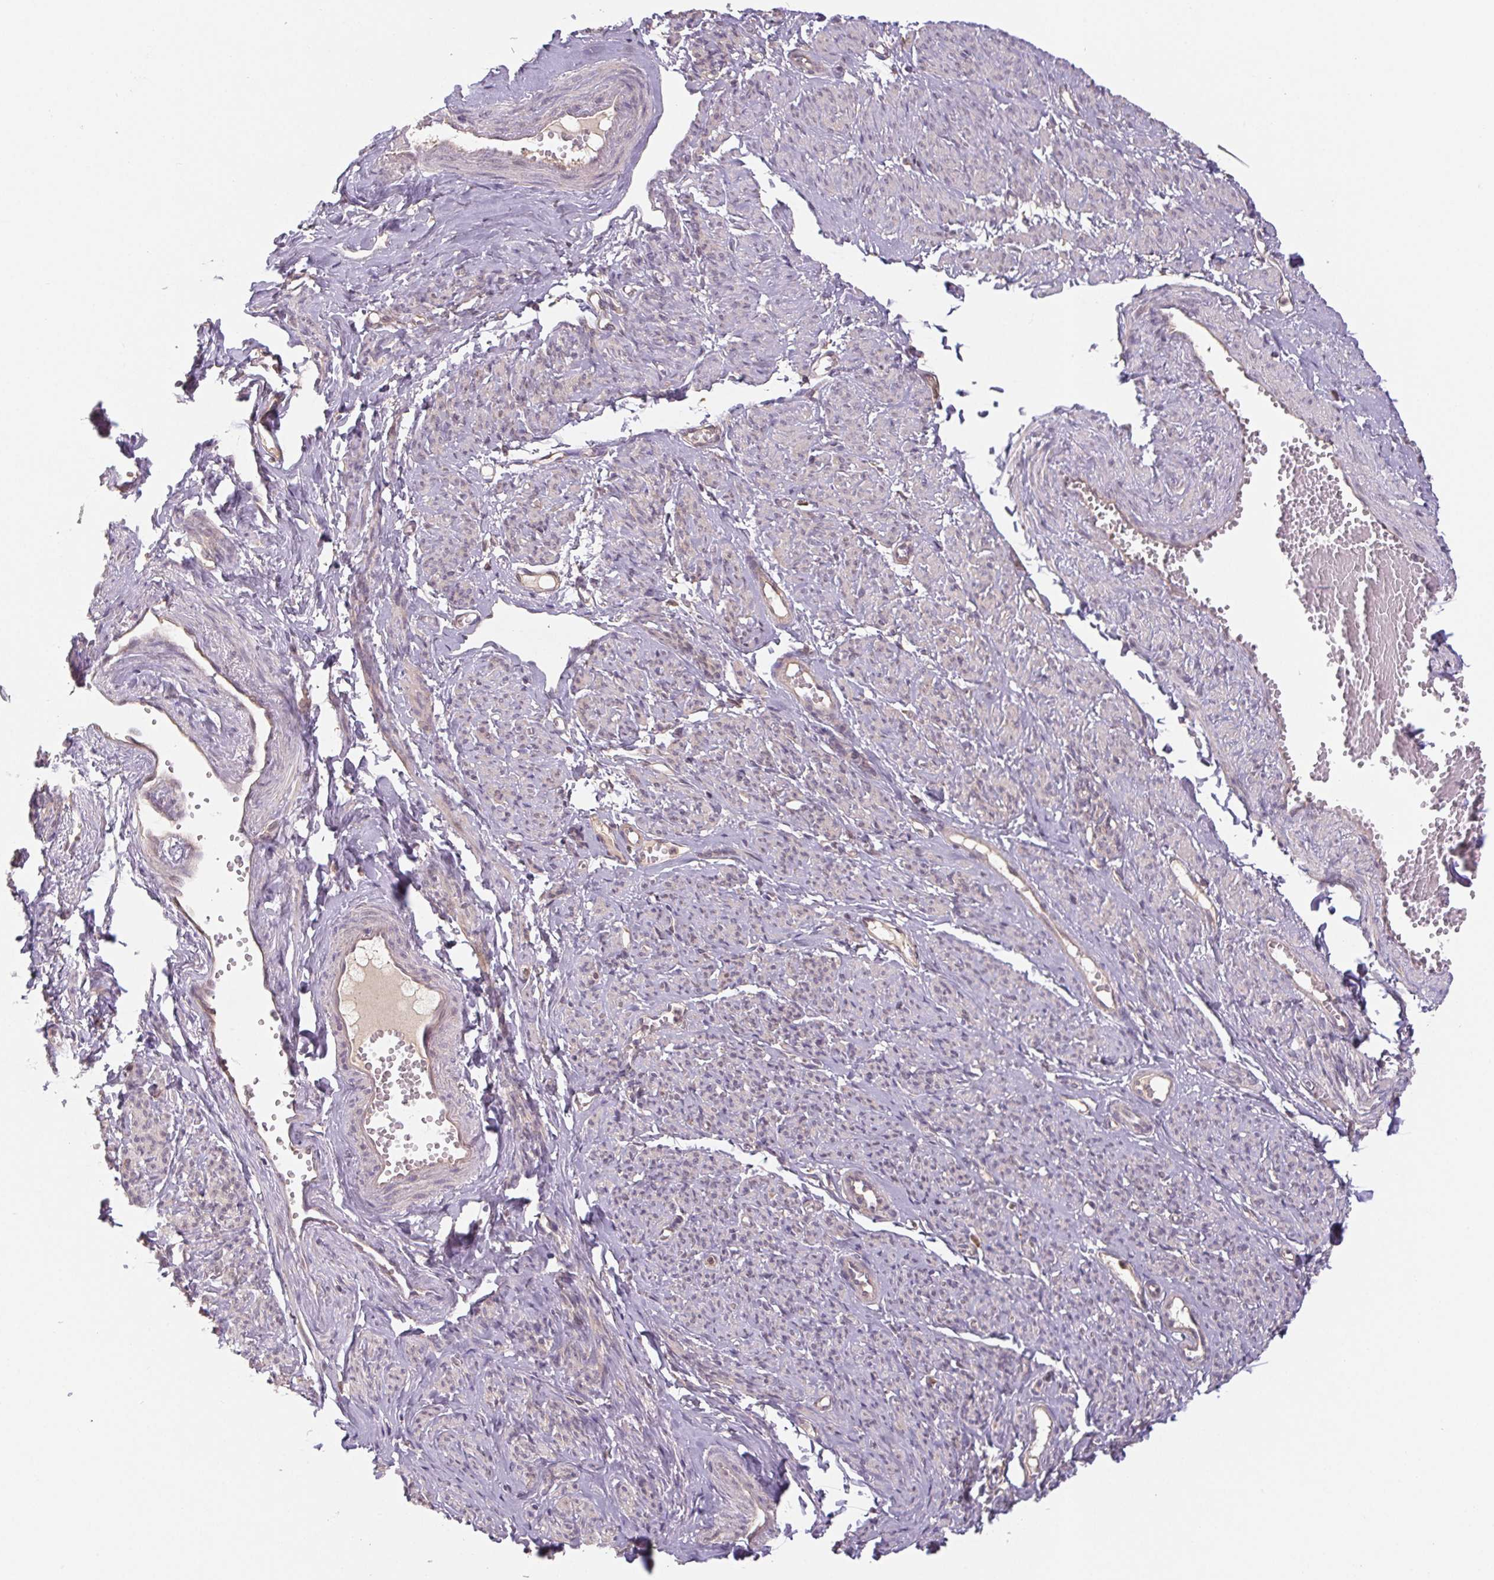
{"staining": {"intensity": "weak", "quantity": "25%-75%", "location": "cytoplasmic/membranous"}, "tissue": "smooth muscle", "cell_type": "Smooth muscle cells", "image_type": "normal", "snomed": [{"axis": "morphology", "description": "Normal tissue, NOS"}, {"axis": "topography", "description": "Smooth muscle"}], "caption": "Immunohistochemistry (DAB (3,3'-diaminobenzidine)) staining of unremarkable smooth muscle demonstrates weak cytoplasmic/membranous protein positivity in about 25%-75% of smooth muscle cells.", "gene": "MTHFD1L", "patient": {"sex": "female", "age": 65}}